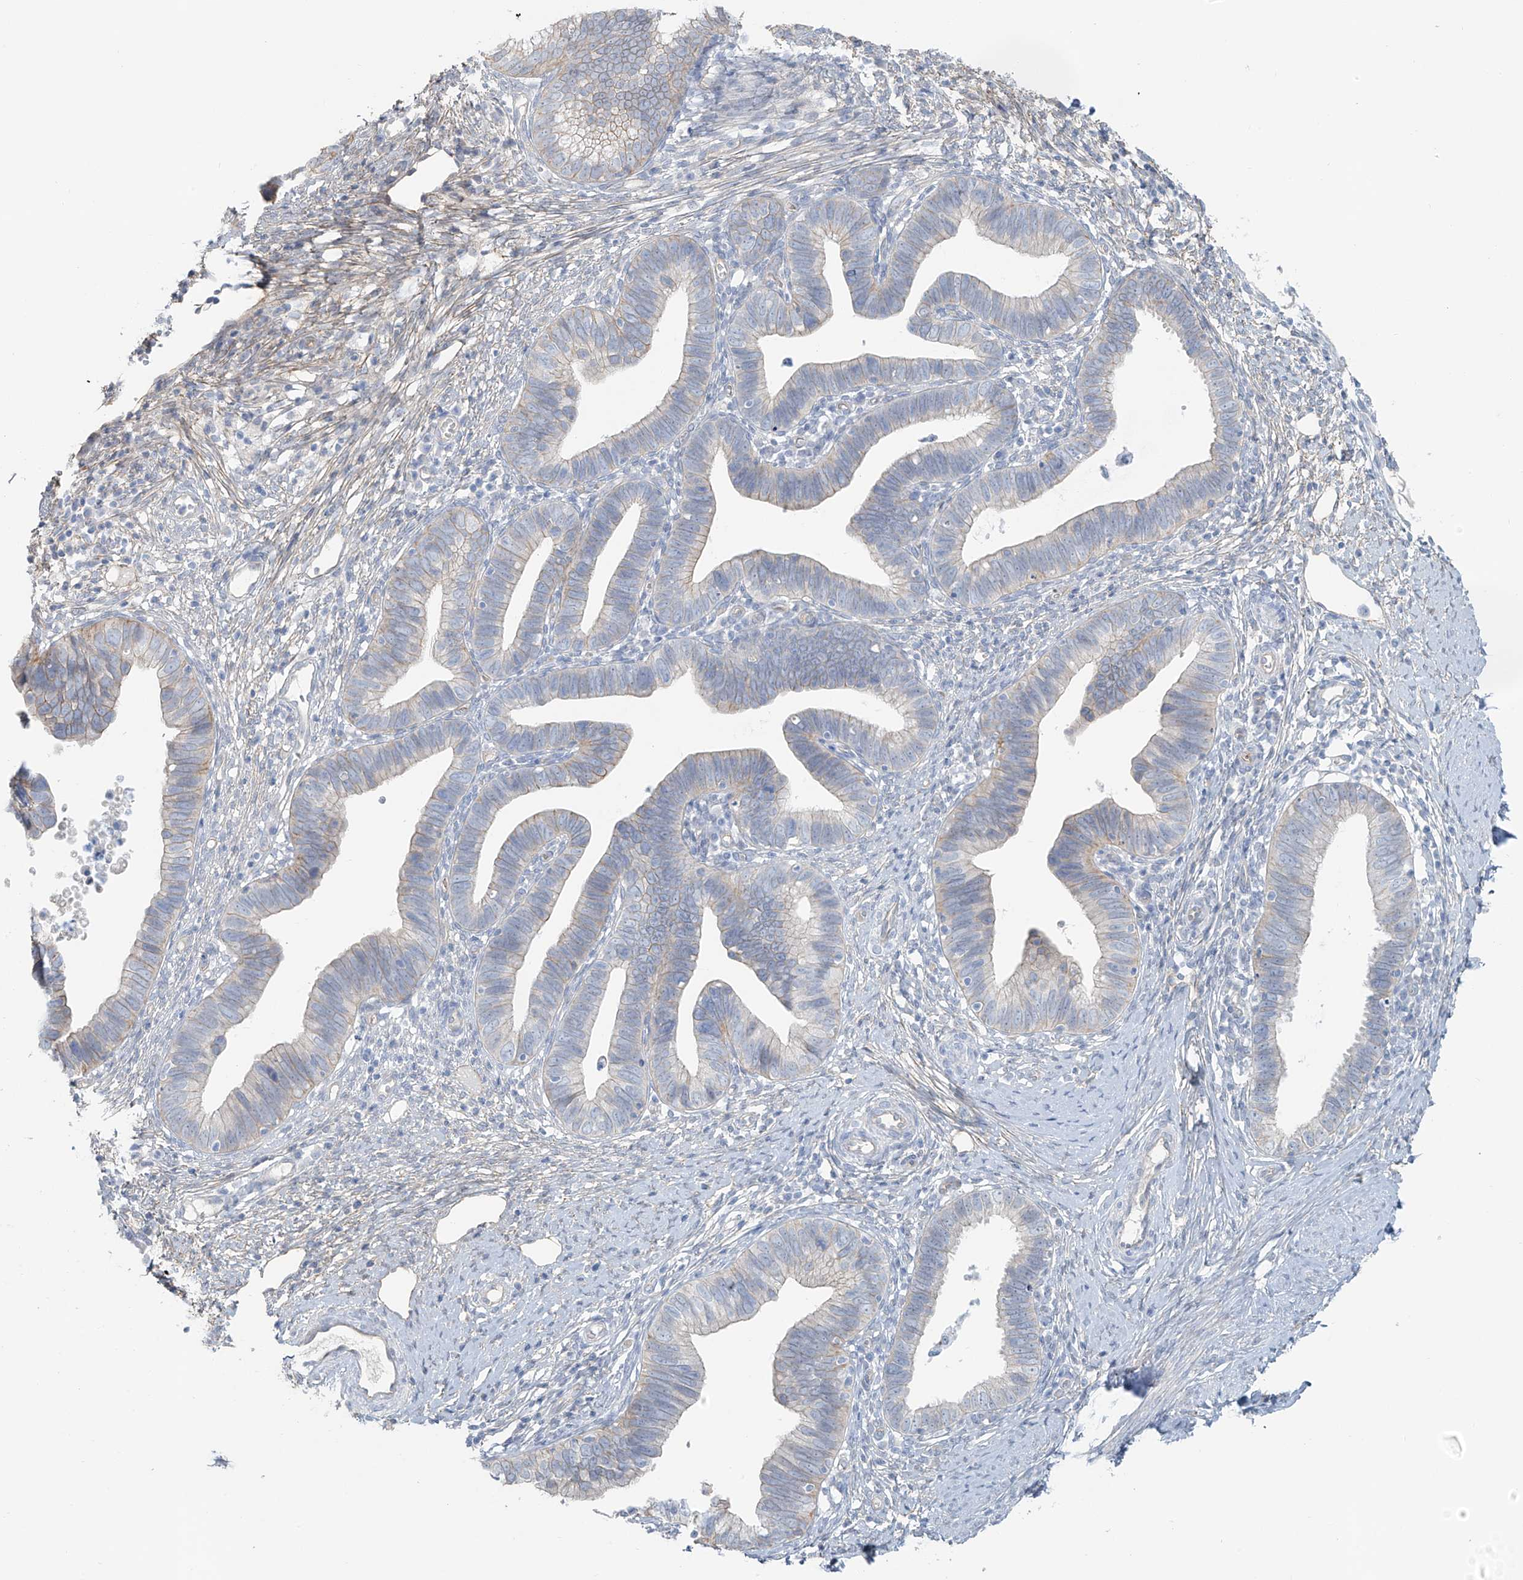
{"staining": {"intensity": "weak", "quantity": "<25%", "location": "cytoplasmic/membranous"}, "tissue": "cervical cancer", "cell_type": "Tumor cells", "image_type": "cancer", "snomed": [{"axis": "morphology", "description": "Adenocarcinoma, NOS"}, {"axis": "topography", "description": "Cervix"}], "caption": "Human adenocarcinoma (cervical) stained for a protein using immunohistochemistry shows no expression in tumor cells.", "gene": "TUBE1", "patient": {"sex": "female", "age": 36}}